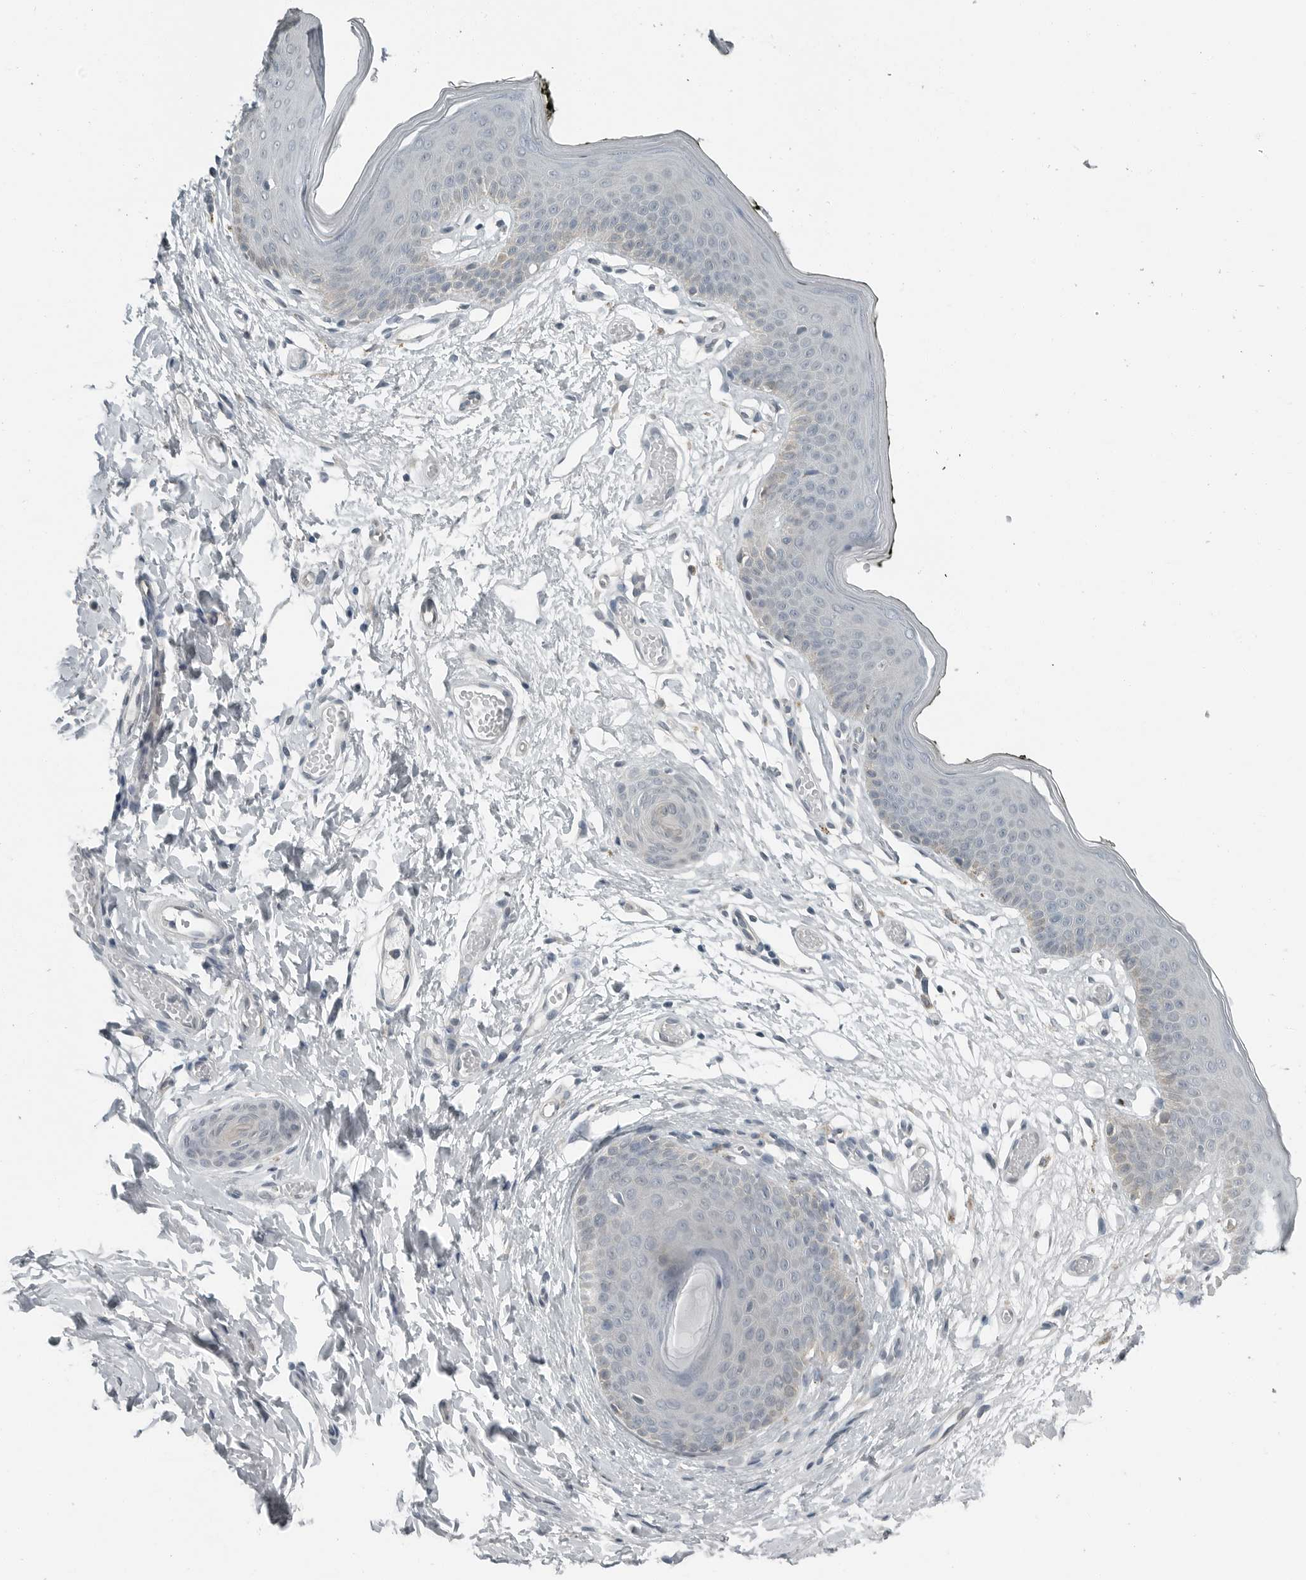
{"staining": {"intensity": "weak", "quantity": "<25%", "location": "cytoplasmic/membranous"}, "tissue": "skin", "cell_type": "Epidermal cells", "image_type": "normal", "snomed": [{"axis": "morphology", "description": "Normal tissue, NOS"}, {"axis": "morphology", "description": "Inflammation, NOS"}, {"axis": "topography", "description": "Vulva"}], "caption": "Micrograph shows no protein staining in epidermal cells of unremarkable skin. (Immunohistochemistry (ihc), brightfield microscopy, high magnification).", "gene": "ENSG00000286112", "patient": {"sex": "female", "age": 84}}